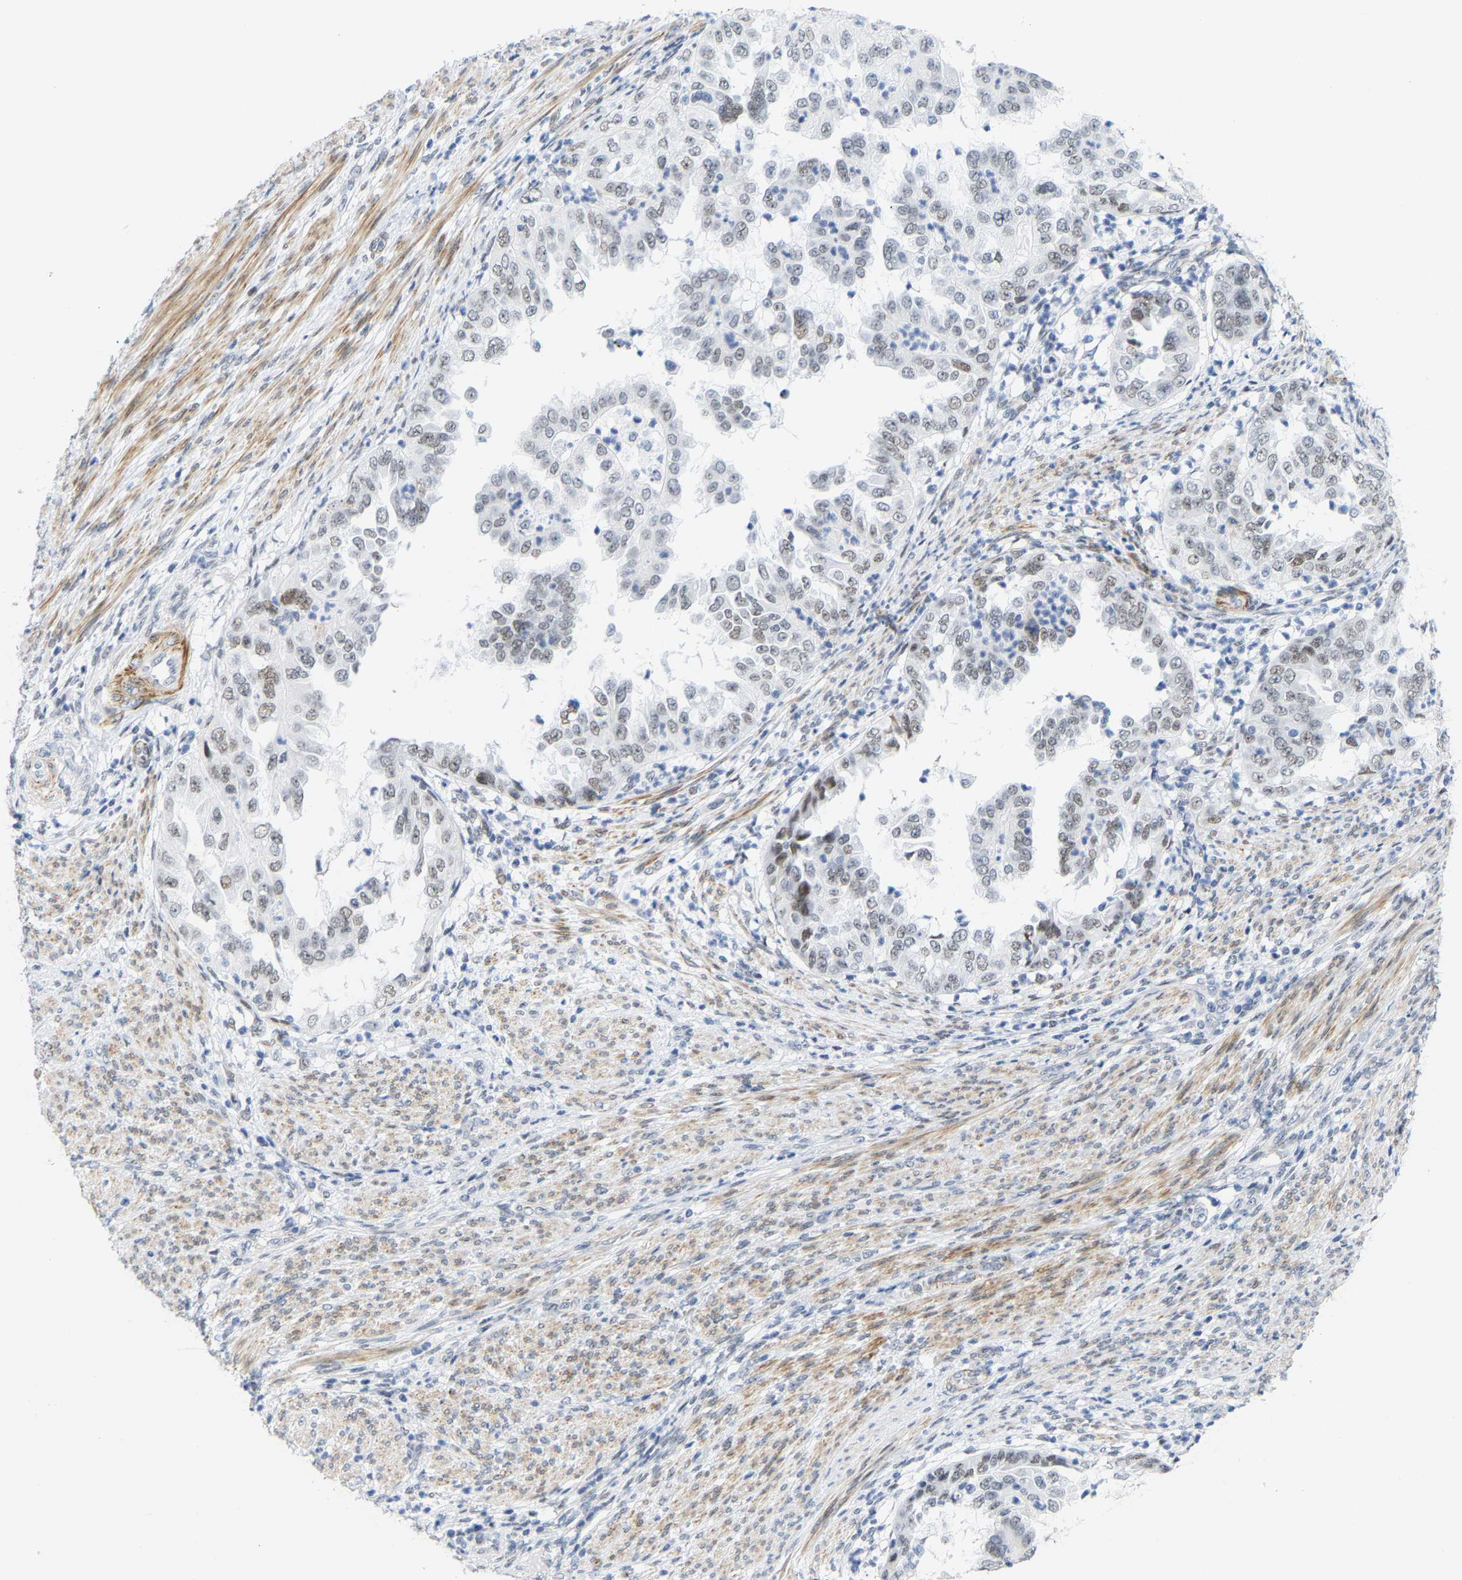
{"staining": {"intensity": "weak", "quantity": "<25%", "location": "nuclear"}, "tissue": "endometrial cancer", "cell_type": "Tumor cells", "image_type": "cancer", "snomed": [{"axis": "morphology", "description": "Adenocarcinoma, NOS"}, {"axis": "topography", "description": "Endometrium"}], "caption": "This is an immunohistochemistry image of human endometrial adenocarcinoma. There is no positivity in tumor cells.", "gene": "FAM180A", "patient": {"sex": "female", "age": 85}}